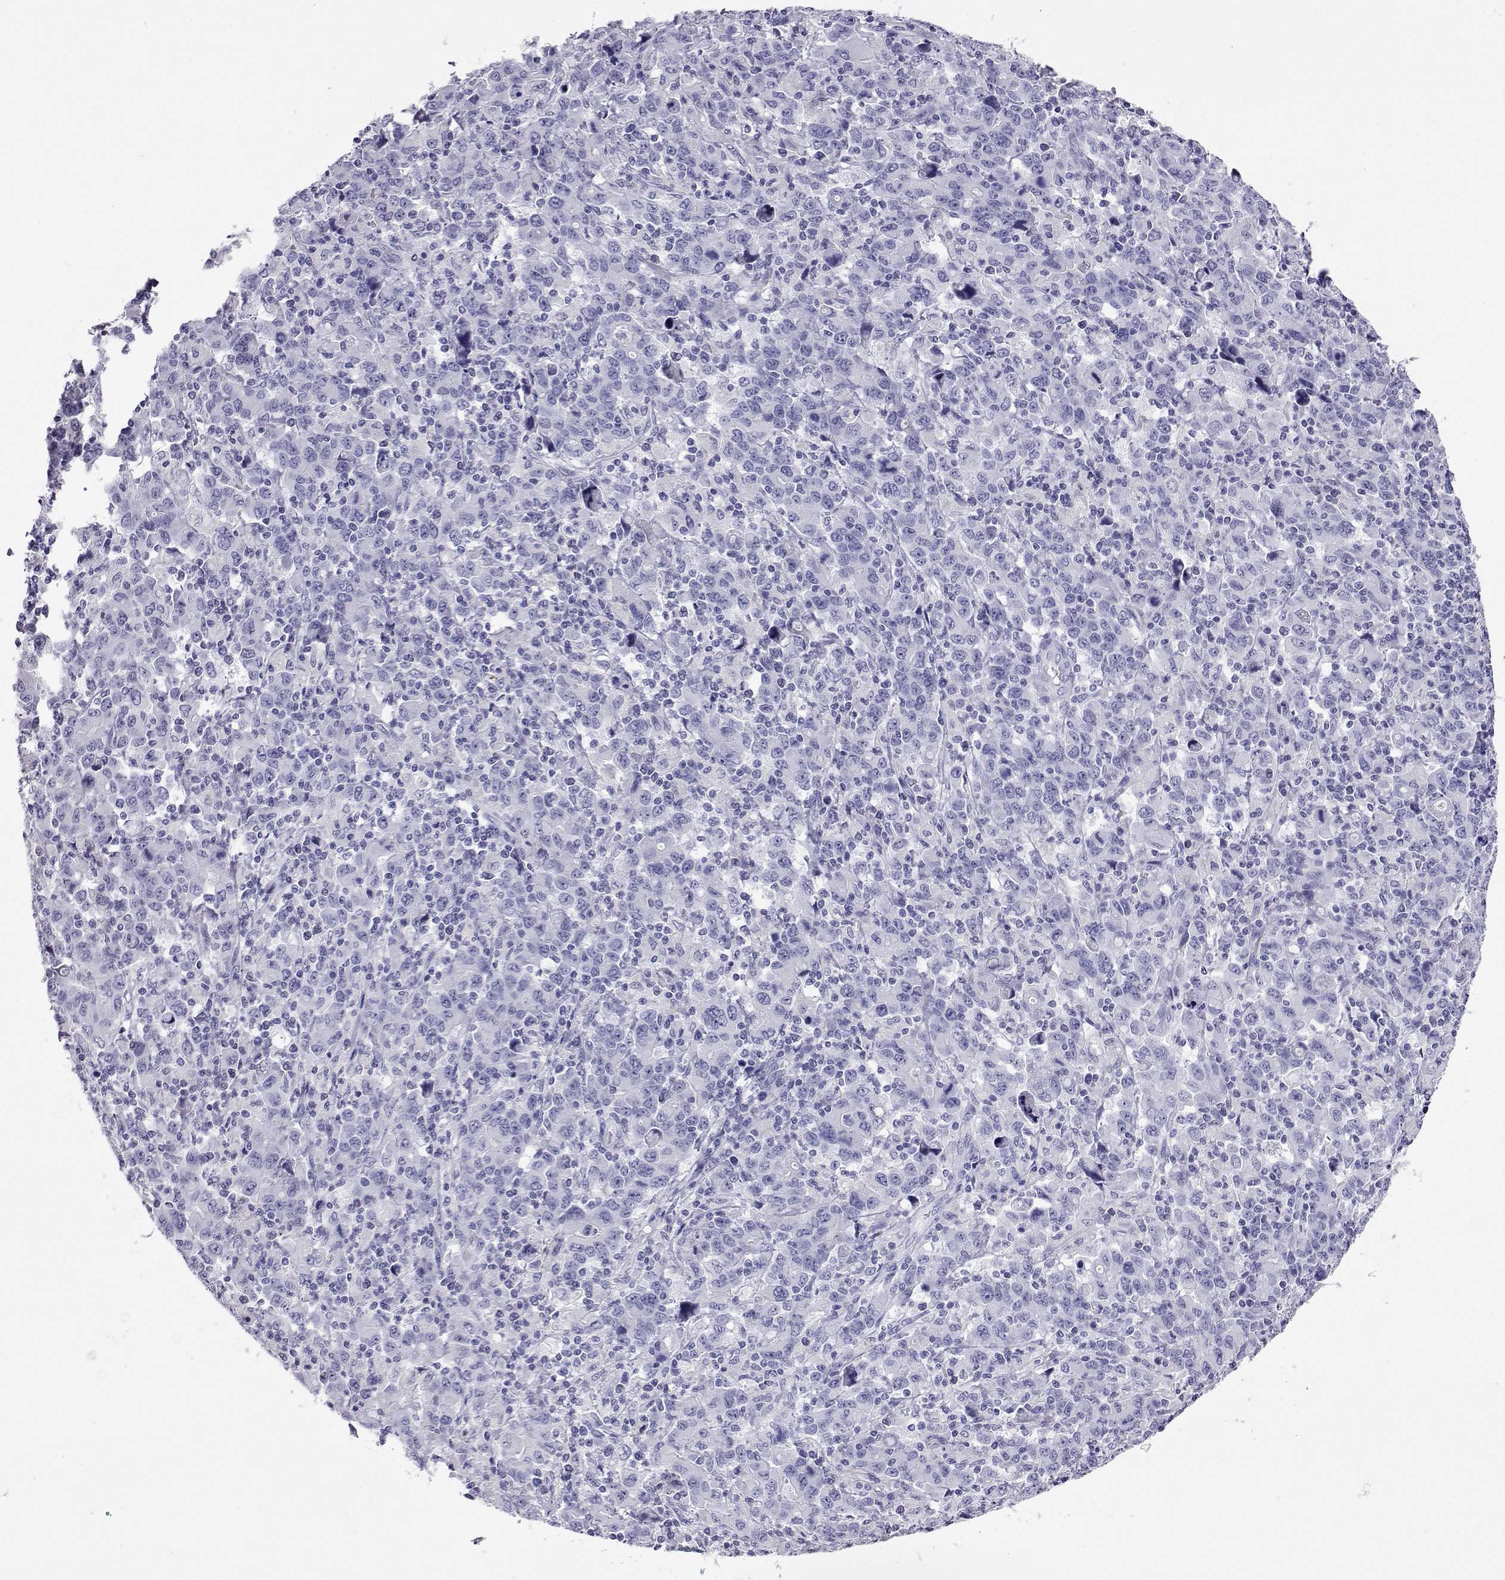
{"staining": {"intensity": "negative", "quantity": "none", "location": "none"}, "tissue": "stomach cancer", "cell_type": "Tumor cells", "image_type": "cancer", "snomed": [{"axis": "morphology", "description": "Adenocarcinoma, NOS"}, {"axis": "topography", "description": "Stomach, upper"}], "caption": "A high-resolution photomicrograph shows IHC staining of stomach cancer (adenocarcinoma), which reveals no significant expression in tumor cells.", "gene": "PLIN4", "patient": {"sex": "male", "age": 69}}